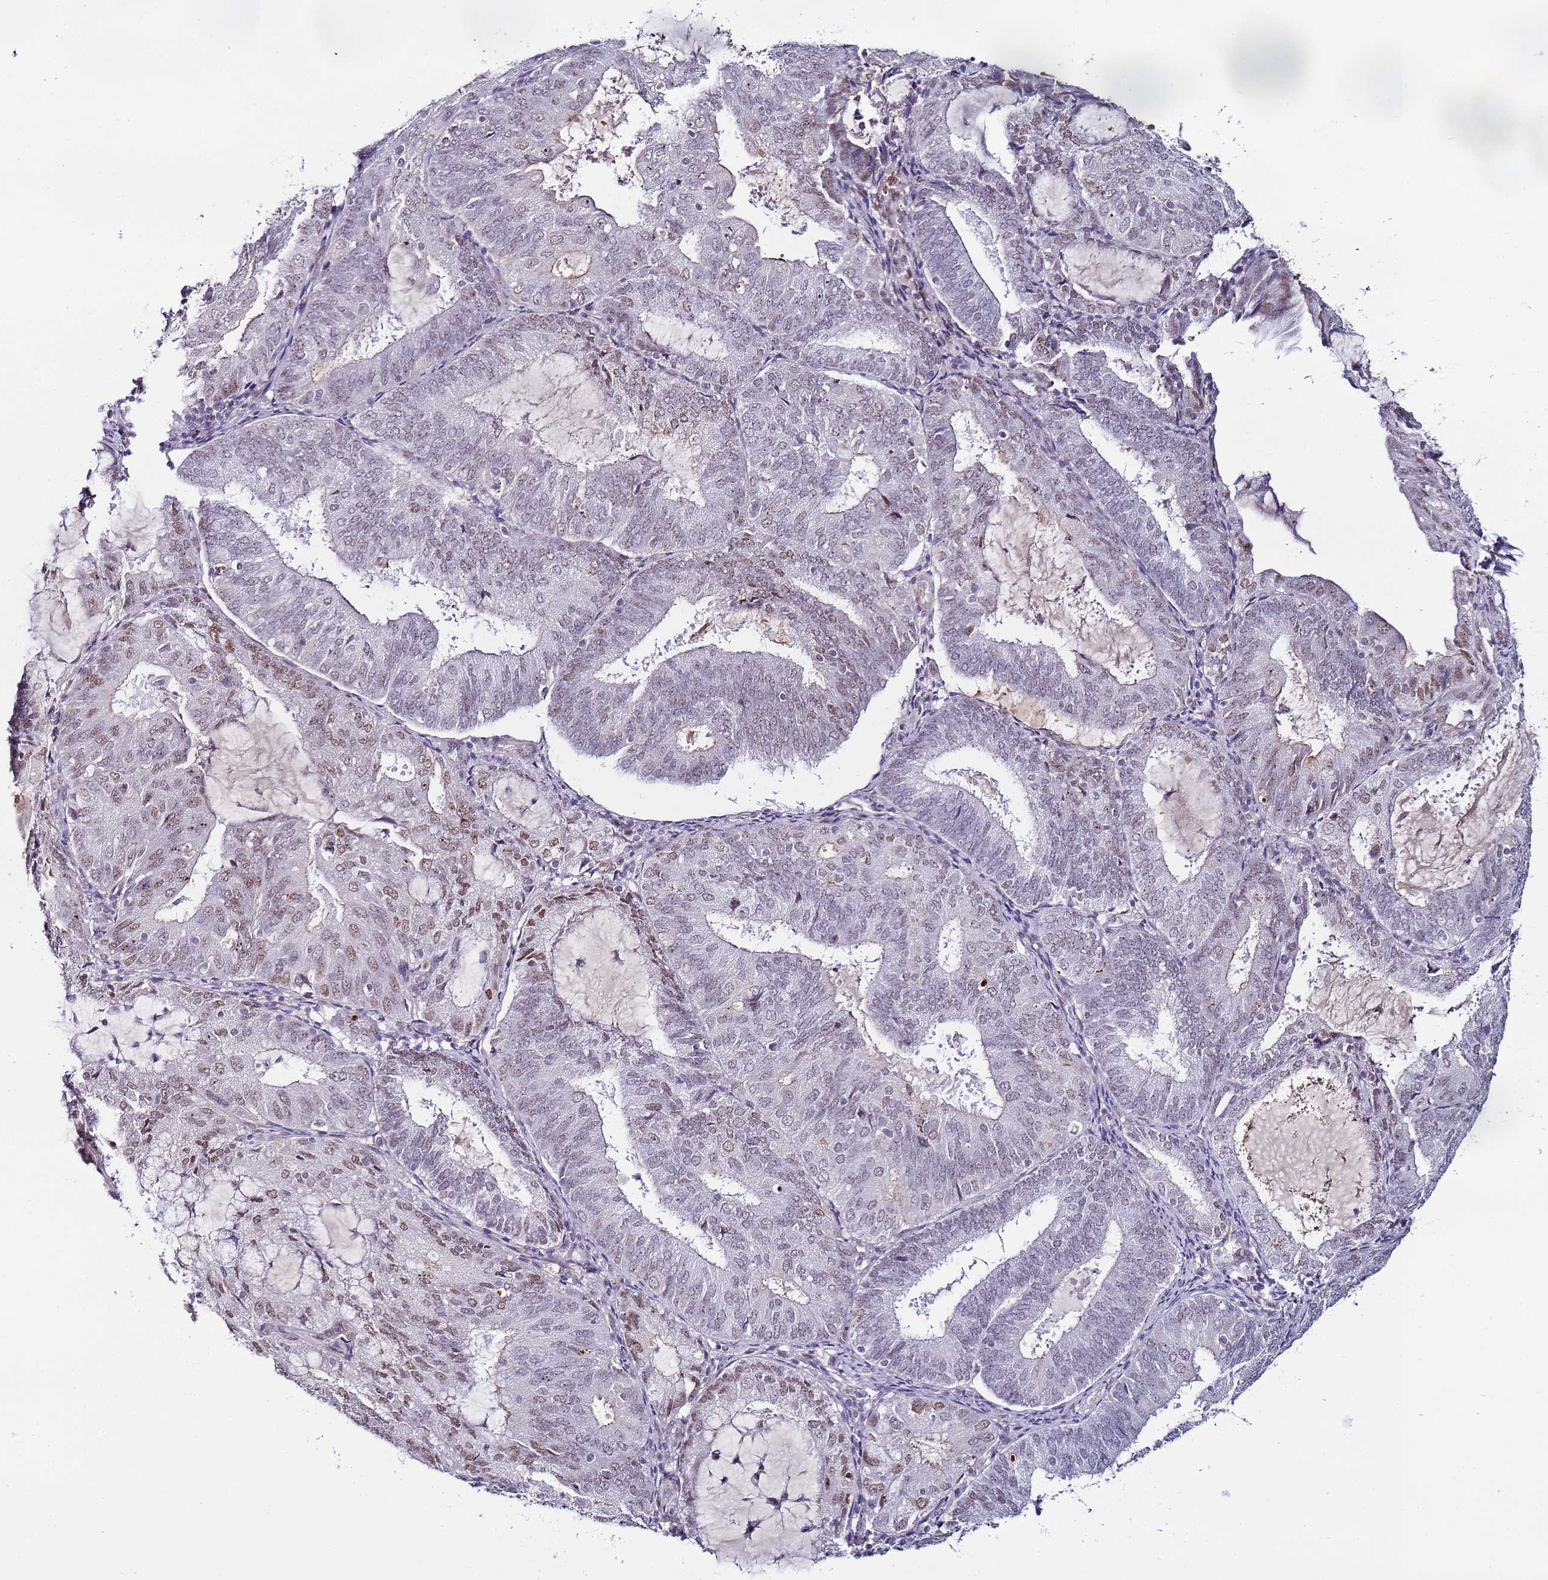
{"staining": {"intensity": "moderate", "quantity": "<25%", "location": "nuclear"}, "tissue": "endometrial cancer", "cell_type": "Tumor cells", "image_type": "cancer", "snomed": [{"axis": "morphology", "description": "Adenocarcinoma, NOS"}, {"axis": "topography", "description": "Endometrium"}], "caption": "Immunohistochemistry photomicrograph of endometrial cancer stained for a protein (brown), which shows low levels of moderate nuclear staining in about <25% of tumor cells.", "gene": "PSMA7", "patient": {"sex": "female", "age": 81}}